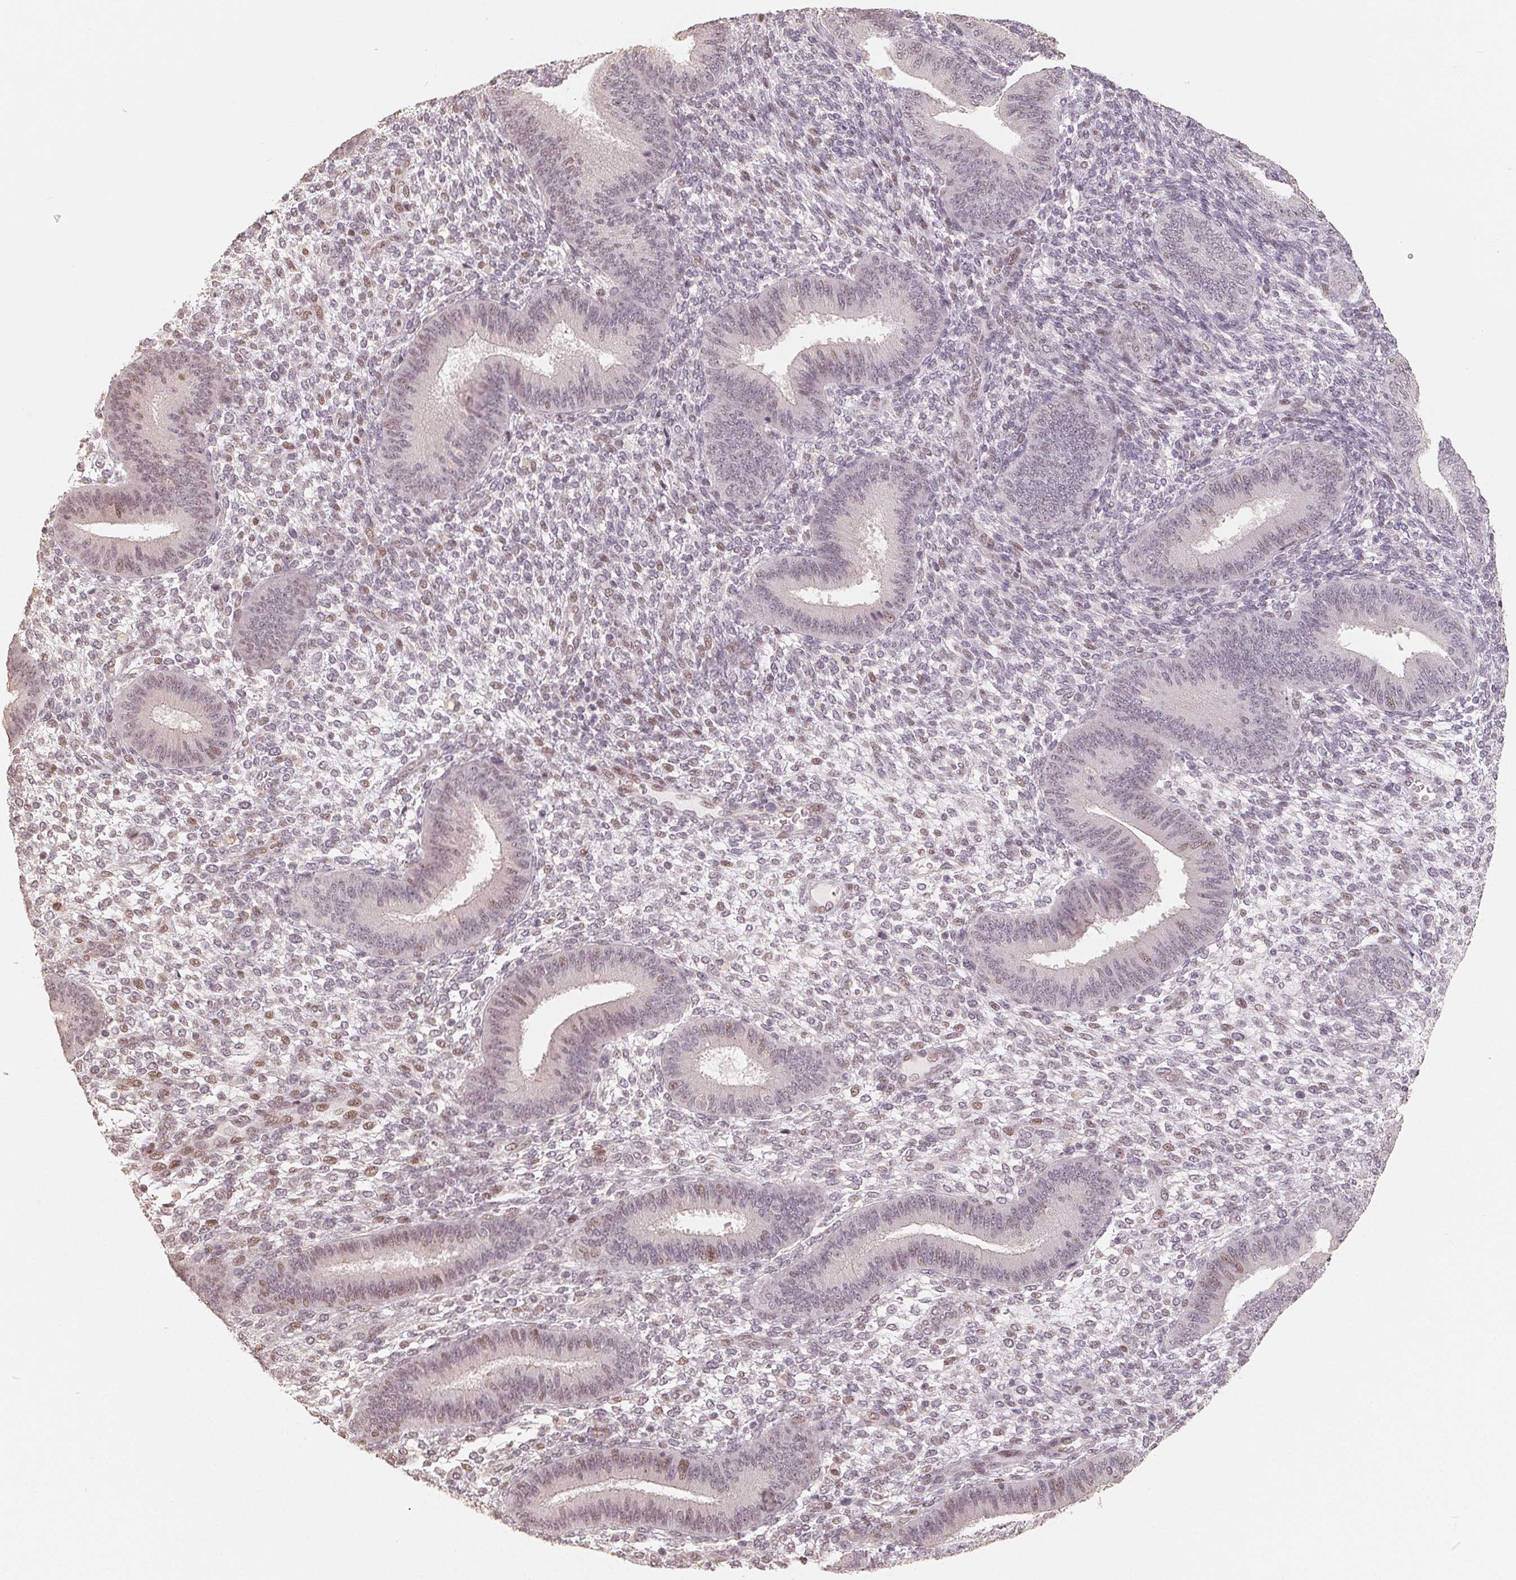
{"staining": {"intensity": "negative", "quantity": "none", "location": "none"}, "tissue": "endometrium", "cell_type": "Cells in endometrial stroma", "image_type": "normal", "snomed": [{"axis": "morphology", "description": "Normal tissue, NOS"}, {"axis": "topography", "description": "Endometrium"}], "caption": "A high-resolution photomicrograph shows immunohistochemistry staining of unremarkable endometrium, which demonstrates no significant positivity in cells in endometrial stroma.", "gene": "CCDC138", "patient": {"sex": "female", "age": 39}}